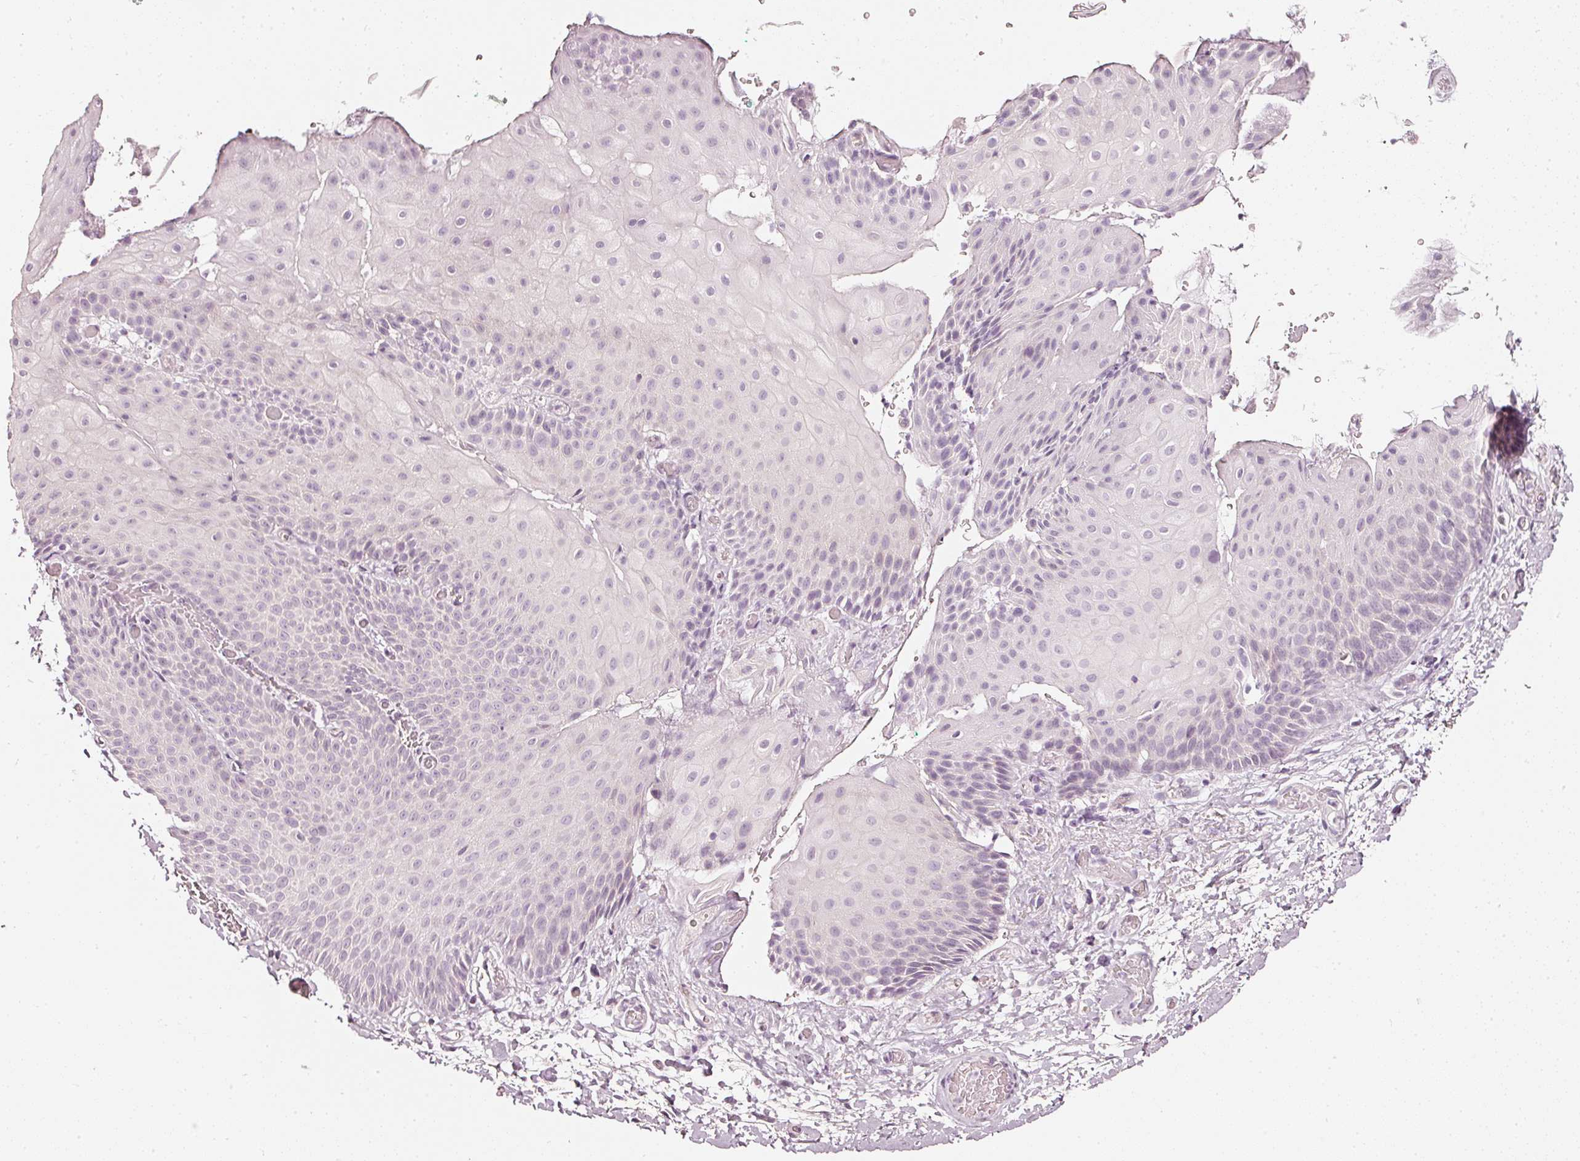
{"staining": {"intensity": "negative", "quantity": "none", "location": "none"}, "tissue": "skin", "cell_type": "Epidermal cells", "image_type": "normal", "snomed": [{"axis": "morphology", "description": "Normal tissue, NOS"}, {"axis": "morphology", "description": "Hemorrhoids"}, {"axis": "morphology", "description": "Inflammation, NOS"}, {"axis": "topography", "description": "Anal"}], "caption": "Epidermal cells show no significant protein staining in unremarkable skin. (Stains: DAB immunohistochemistry (IHC) with hematoxylin counter stain, Microscopy: brightfield microscopy at high magnification).", "gene": "CNP", "patient": {"sex": "male", "age": 60}}